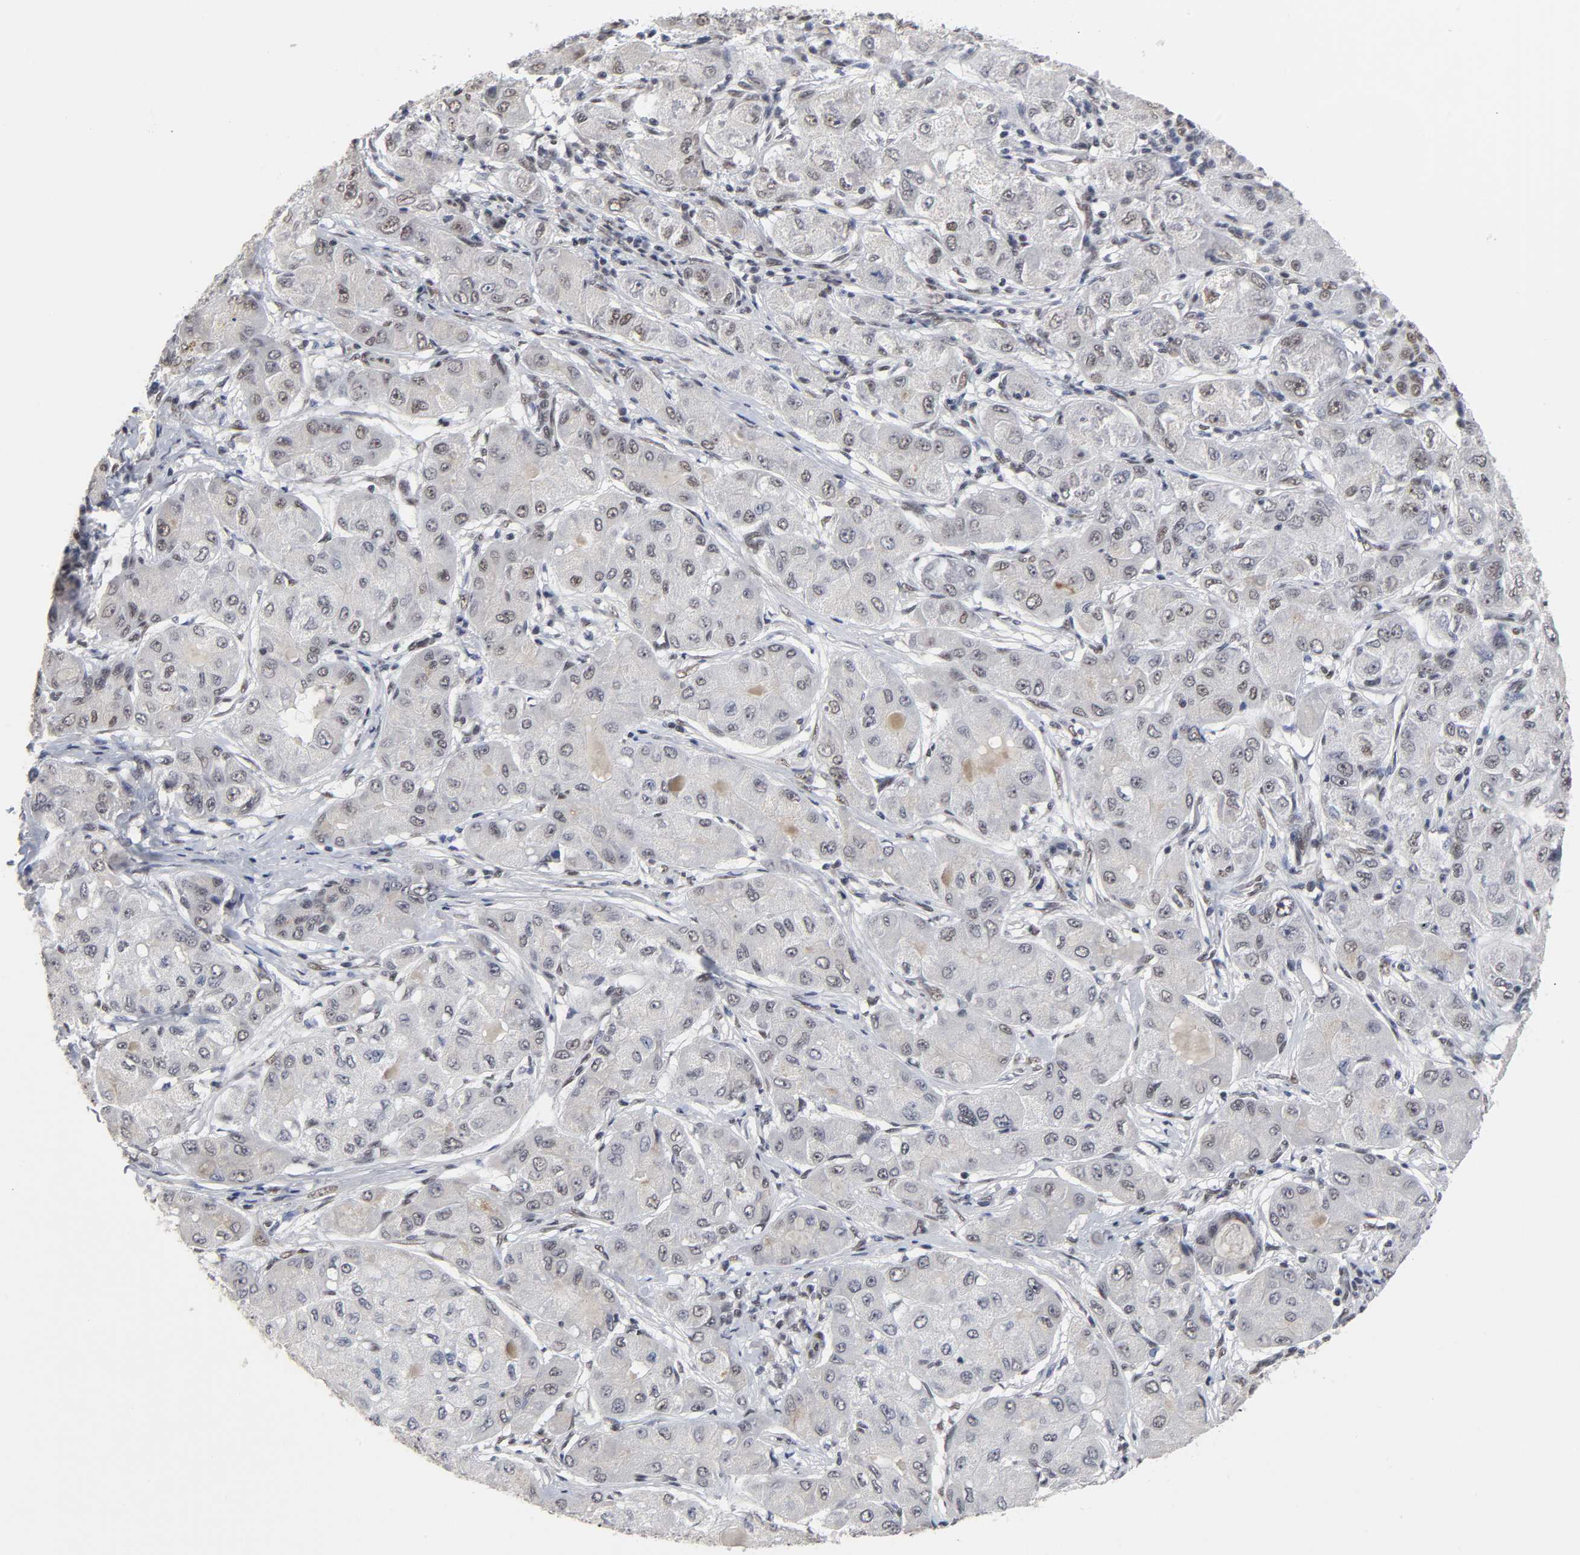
{"staining": {"intensity": "weak", "quantity": "<25%", "location": "nuclear"}, "tissue": "liver cancer", "cell_type": "Tumor cells", "image_type": "cancer", "snomed": [{"axis": "morphology", "description": "Carcinoma, Hepatocellular, NOS"}, {"axis": "topography", "description": "Liver"}], "caption": "Image shows no protein expression in tumor cells of hepatocellular carcinoma (liver) tissue.", "gene": "TRIM33", "patient": {"sex": "male", "age": 80}}